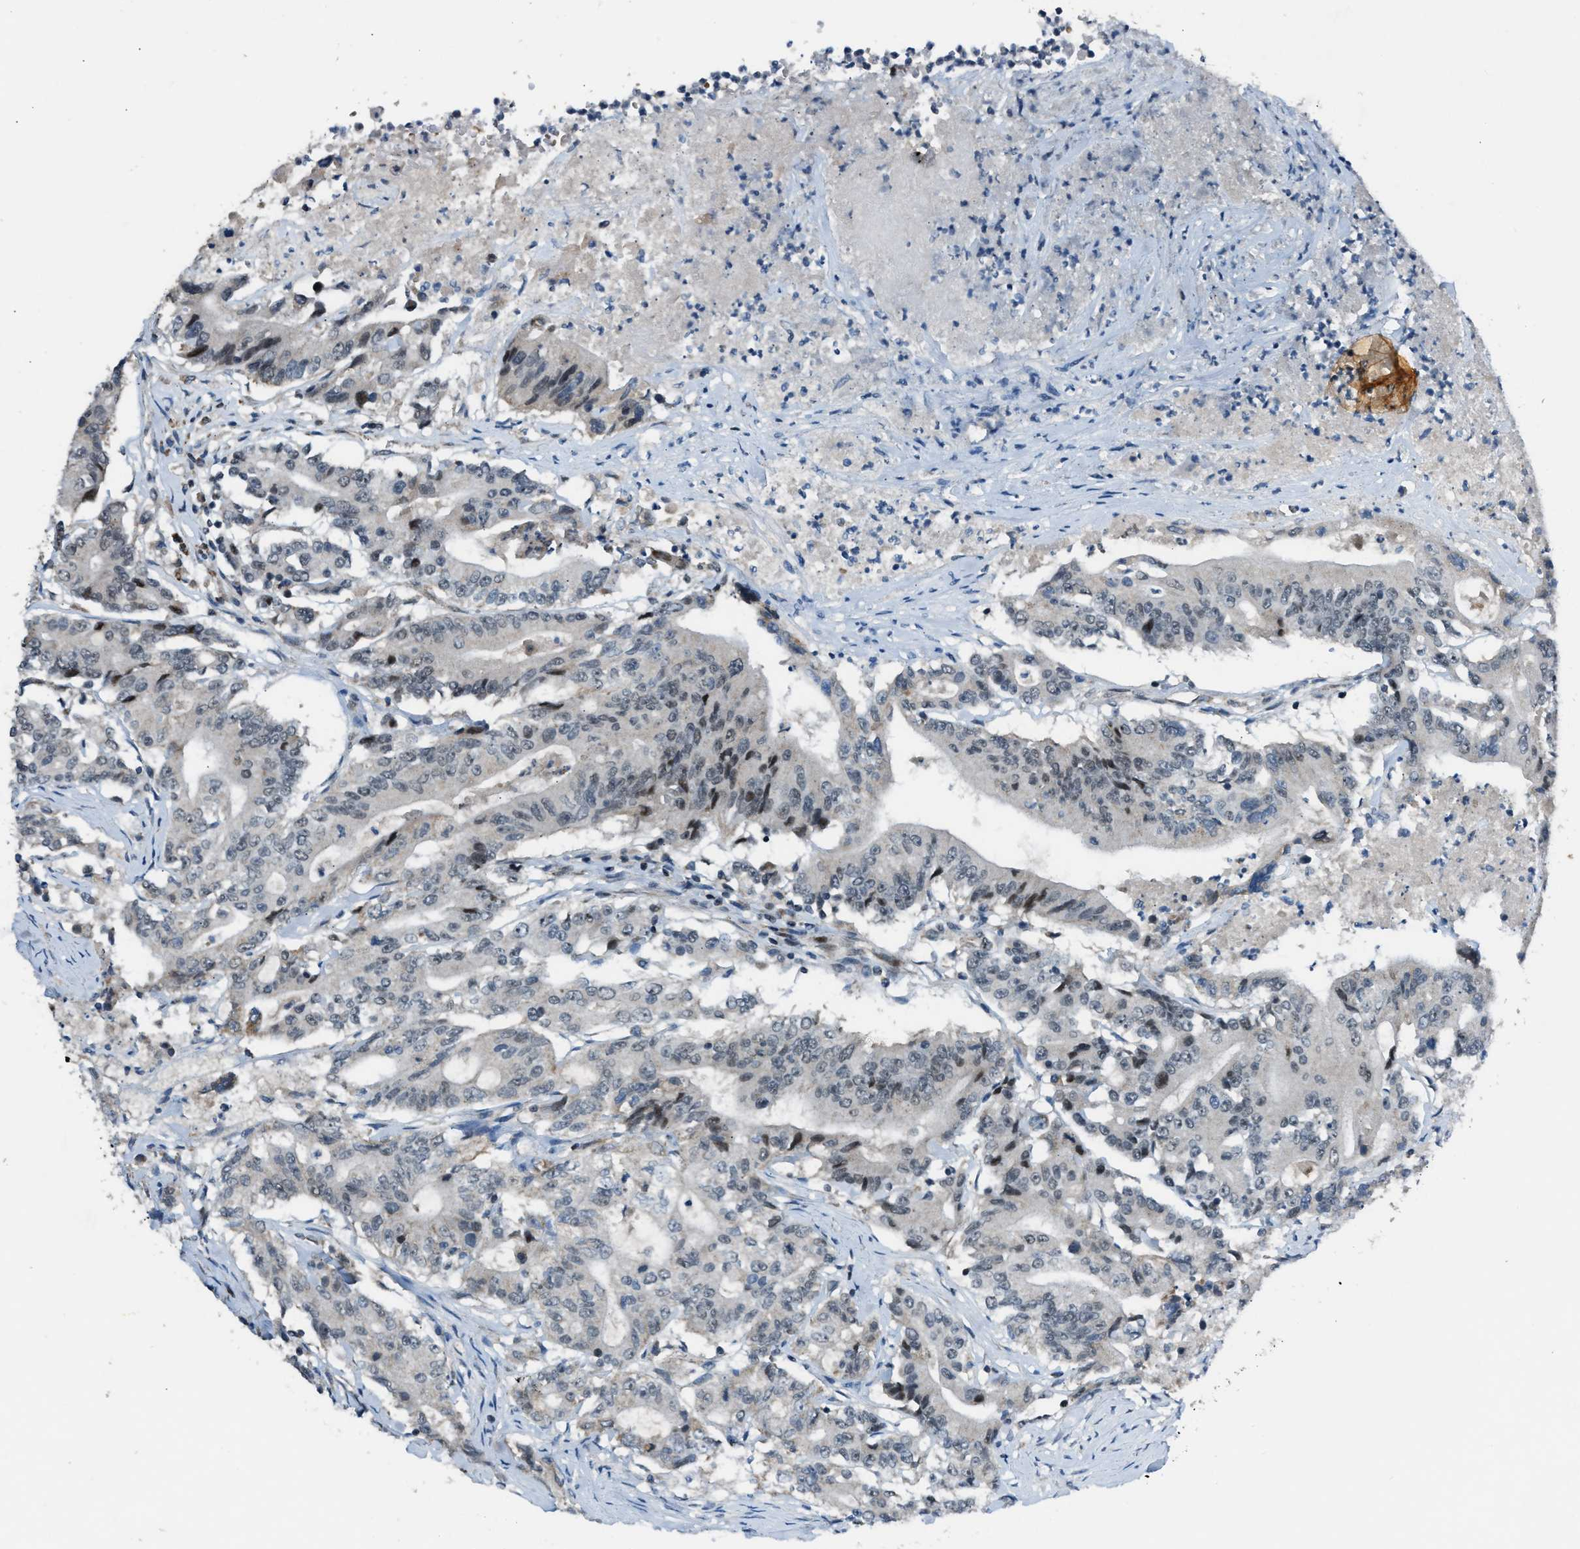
{"staining": {"intensity": "negative", "quantity": "none", "location": "none"}, "tissue": "colorectal cancer", "cell_type": "Tumor cells", "image_type": "cancer", "snomed": [{"axis": "morphology", "description": "Adenocarcinoma, NOS"}, {"axis": "topography", "description": "Colon"}], "caption": "Histopathology image shows no protein expression in tumor cells of colorectal adenocarcinoma tissue. Brightfield microscopy of immunohistochemistry stained with DAB (brown) and hematoxylin (blue), captured at high magnification.", "gene": "CHN2", "patient": {"sex": "female", "age": 77}}